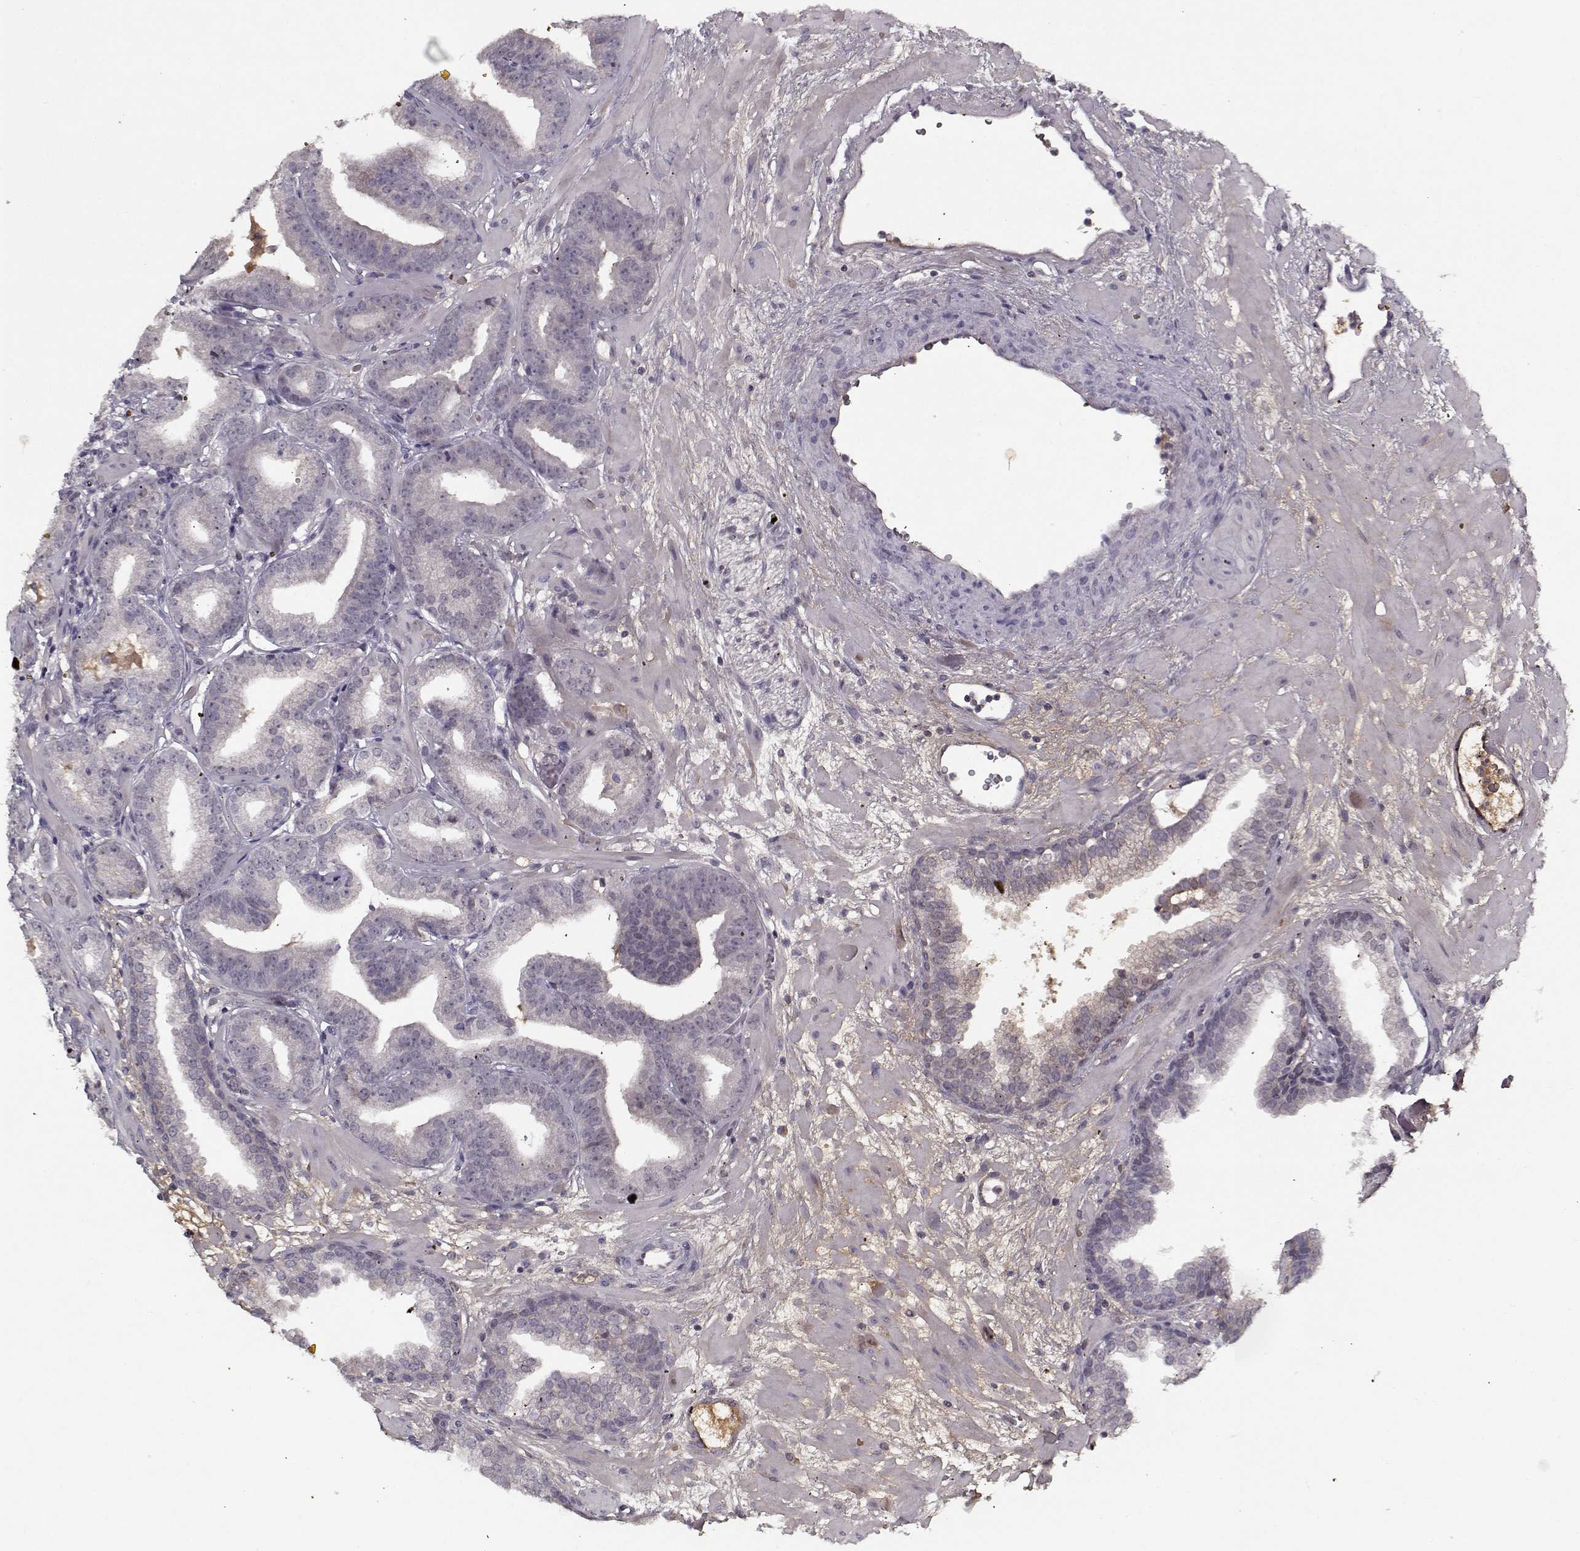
{"staining": {"intensity": "negative", "quantity": "none", "location": "none"}, "tissue": "prostate cancer", "cell_type": "Tumor cells", "image_type": "cancer", "snomed": [{"axis": "morphology", "description": "Adenocarcinoma, Low grade"}, {"axis": "topography", "description": "Prostate"}], "caption": "Micrograph shows no protein staining in tumor cells of prostate cancer tissue.", "gene": "AFM", "patient": {"sex": "male", "age": 68}}